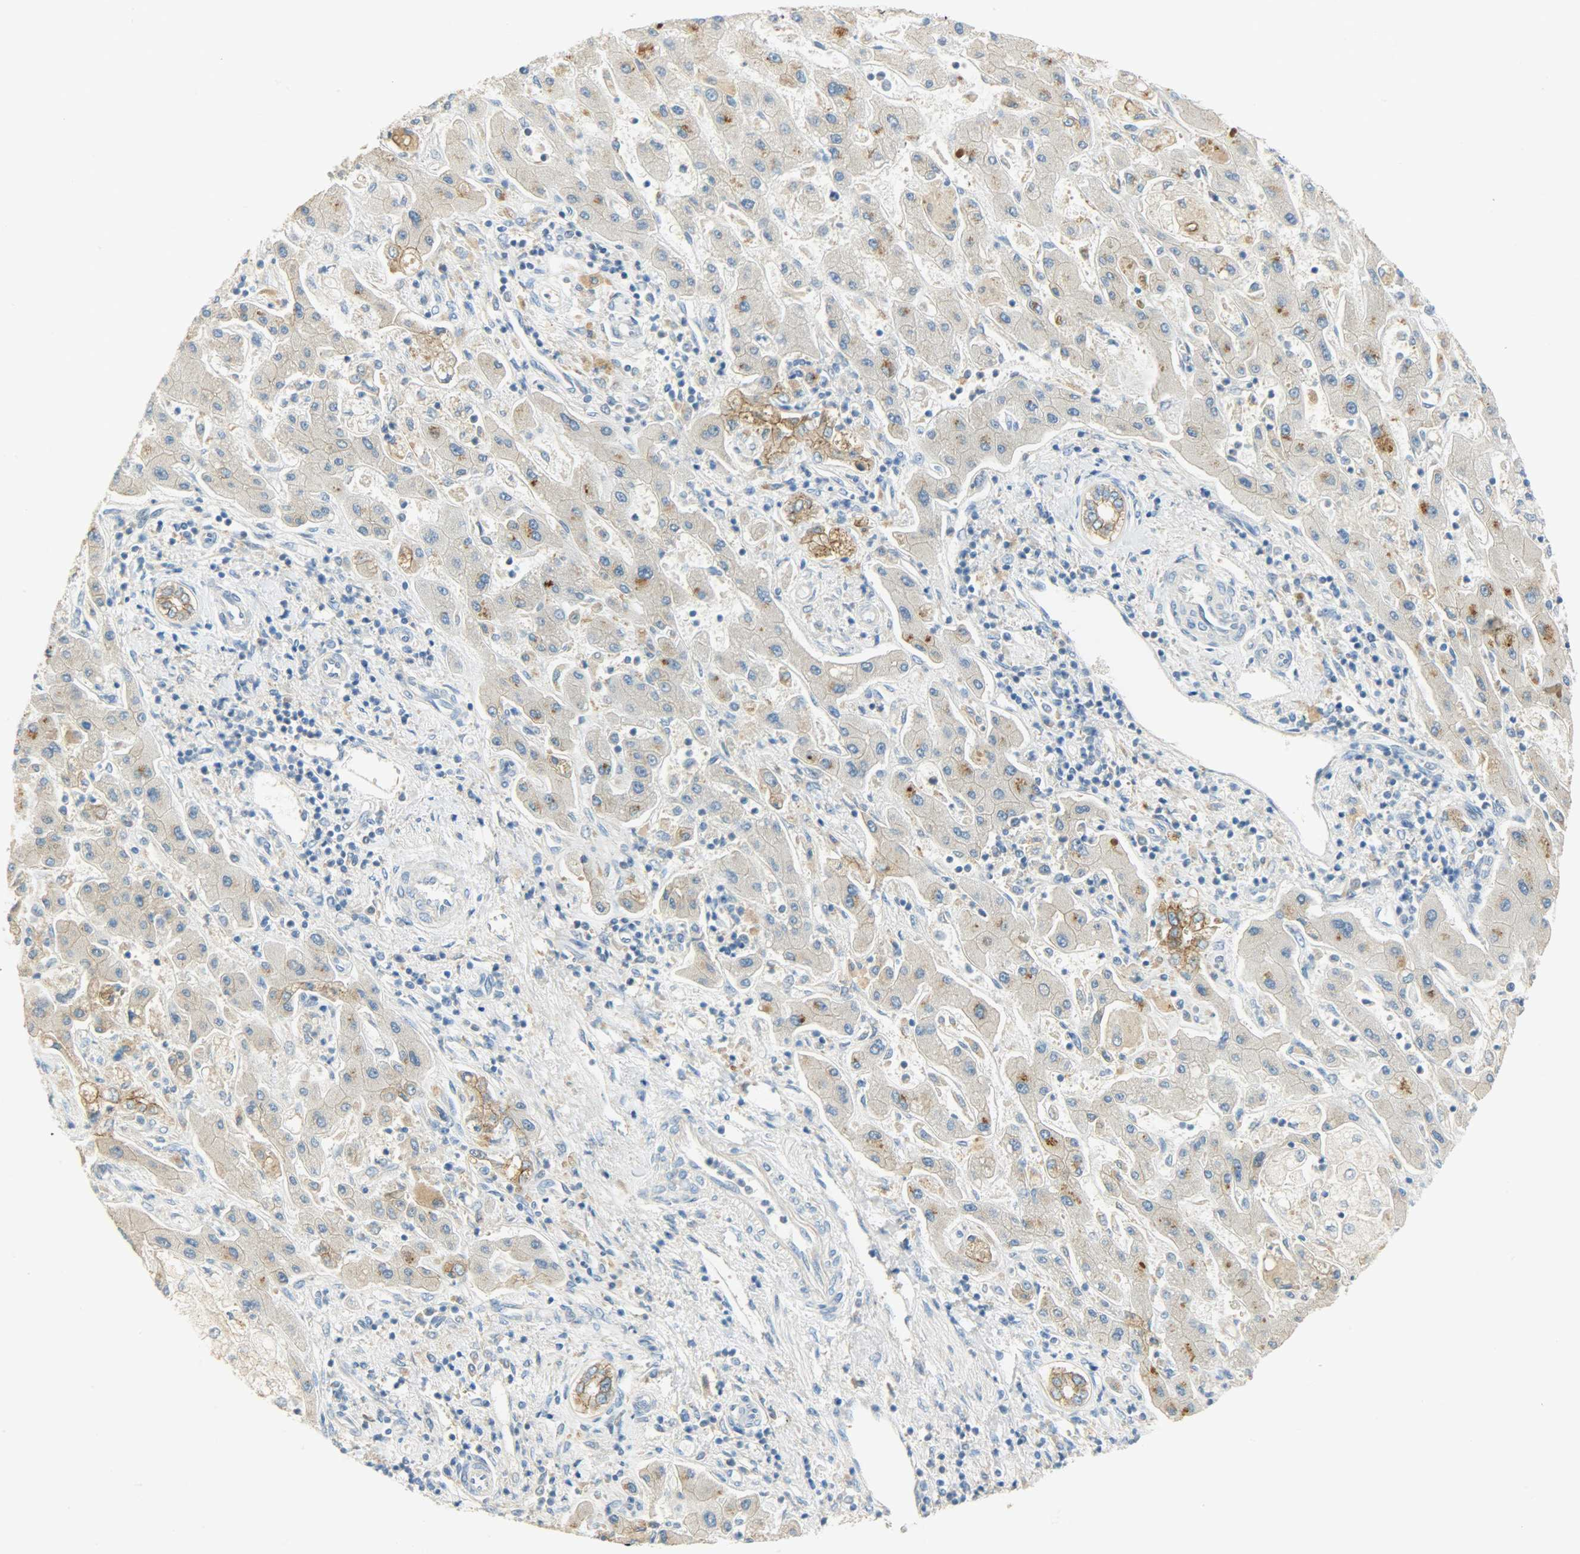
{"staining": {"intensity": "strong", "quantity": ">75%", "location": "cytoplasmic/membranous"}, "tissue": "liver cancer", "cell_type": "Tumor cells", "image_type": "cancer", "snomed": [{"axis": "morphology", "description": "Cholangiocarcinoma"}, {"axis": "topography", "description": "Liver"}], "caption": "IHC (DAB) staining of human liver cancer (cholangiocarcinoma) demonstrates strong cytoplasmic/membranous protein staining in approximately >75% of tumor cells. Using DAB (brown) and hematoxylin (blue) stains, captured at high magnification using brightfield microscopy.", "gene": "DSG2", "patient": {"sex": "male", "age": 50}}